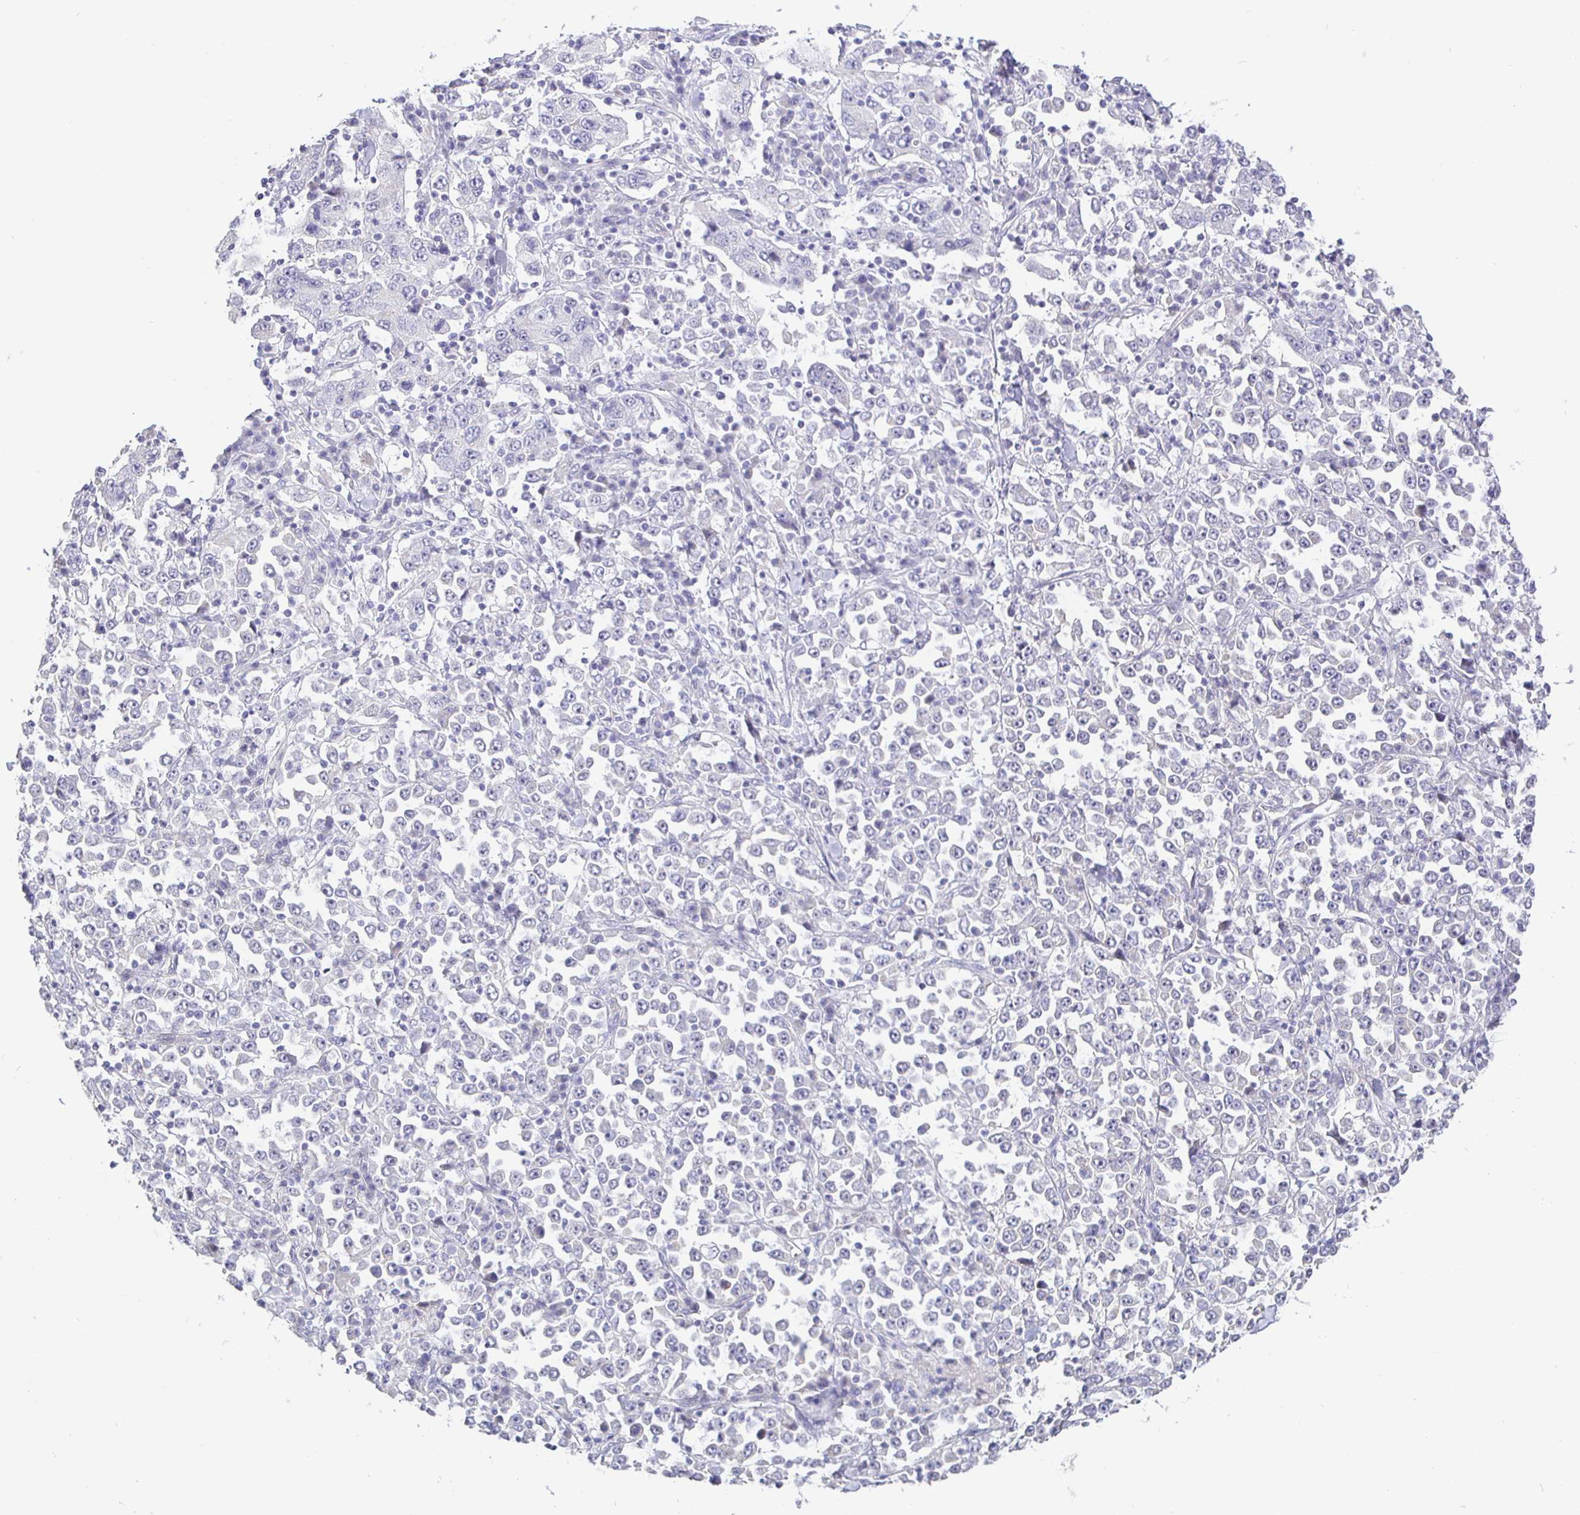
{"staining": {"intensity": "negative", "quantity": "none", "location": "none"}, "tissue": "stomach cancer", "cell_type": "Tumor cells", "image_type": "cancer", "snomed": [{"axis": "morphology", "description": "Normal tissue, NOS"}, {"axis": "morphology", "description": "Adenocarcinoma, NOS"}, {"axis": "topography", "description": "Stomach, upper"}, {"axis": "topography", "description": "Stomach"}], "caption": "DAB (3,3'-diaminobenzidine) immunohistochemical staining of stomach adenocarcinoma exhibits no significant expression in tumor cells.", "gene": "CIT", "patient": {"sex": "male", "age": 59}}